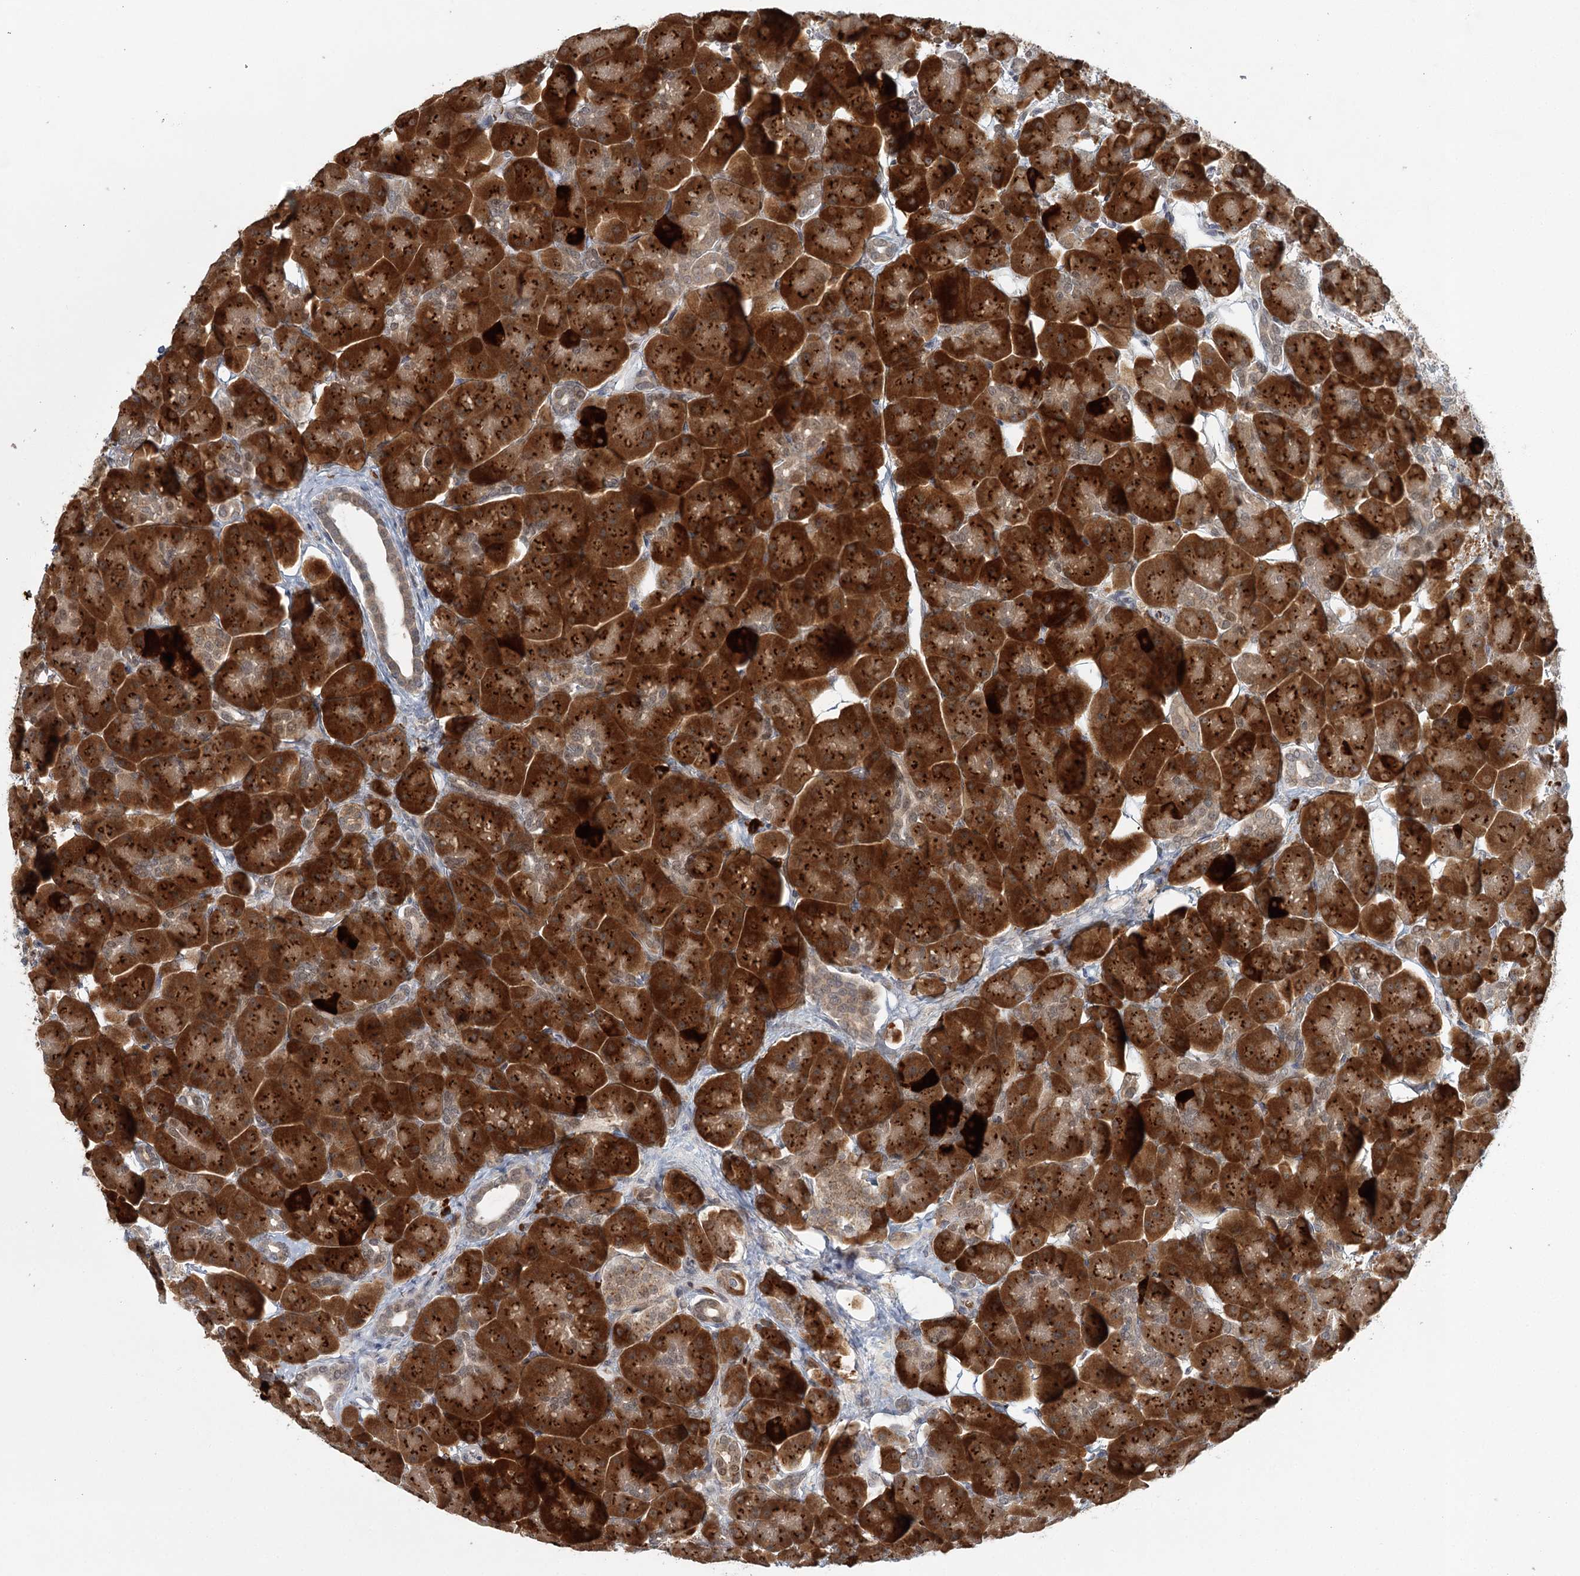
{"staining": {"intensity": "strong", "quantity": ">75%", "location": "cytoplasmic/membranous"}, "tissue": "pancreas", "cell_type": "Exocrine glandular cells", "image_type": "normal", "snomed": [{"axis": "morphology", "description": "Normal tissue, NOS"}, {"axis": "topography", "description": "Pancreas"}], "caption": "A high amount of strong cytoplasmic/membranous staining is identified in approximately >75% of exocrine glandular cells in benign pancreas.", "gene": "ADK", "patient": {"sex": "male", "age": 66}}